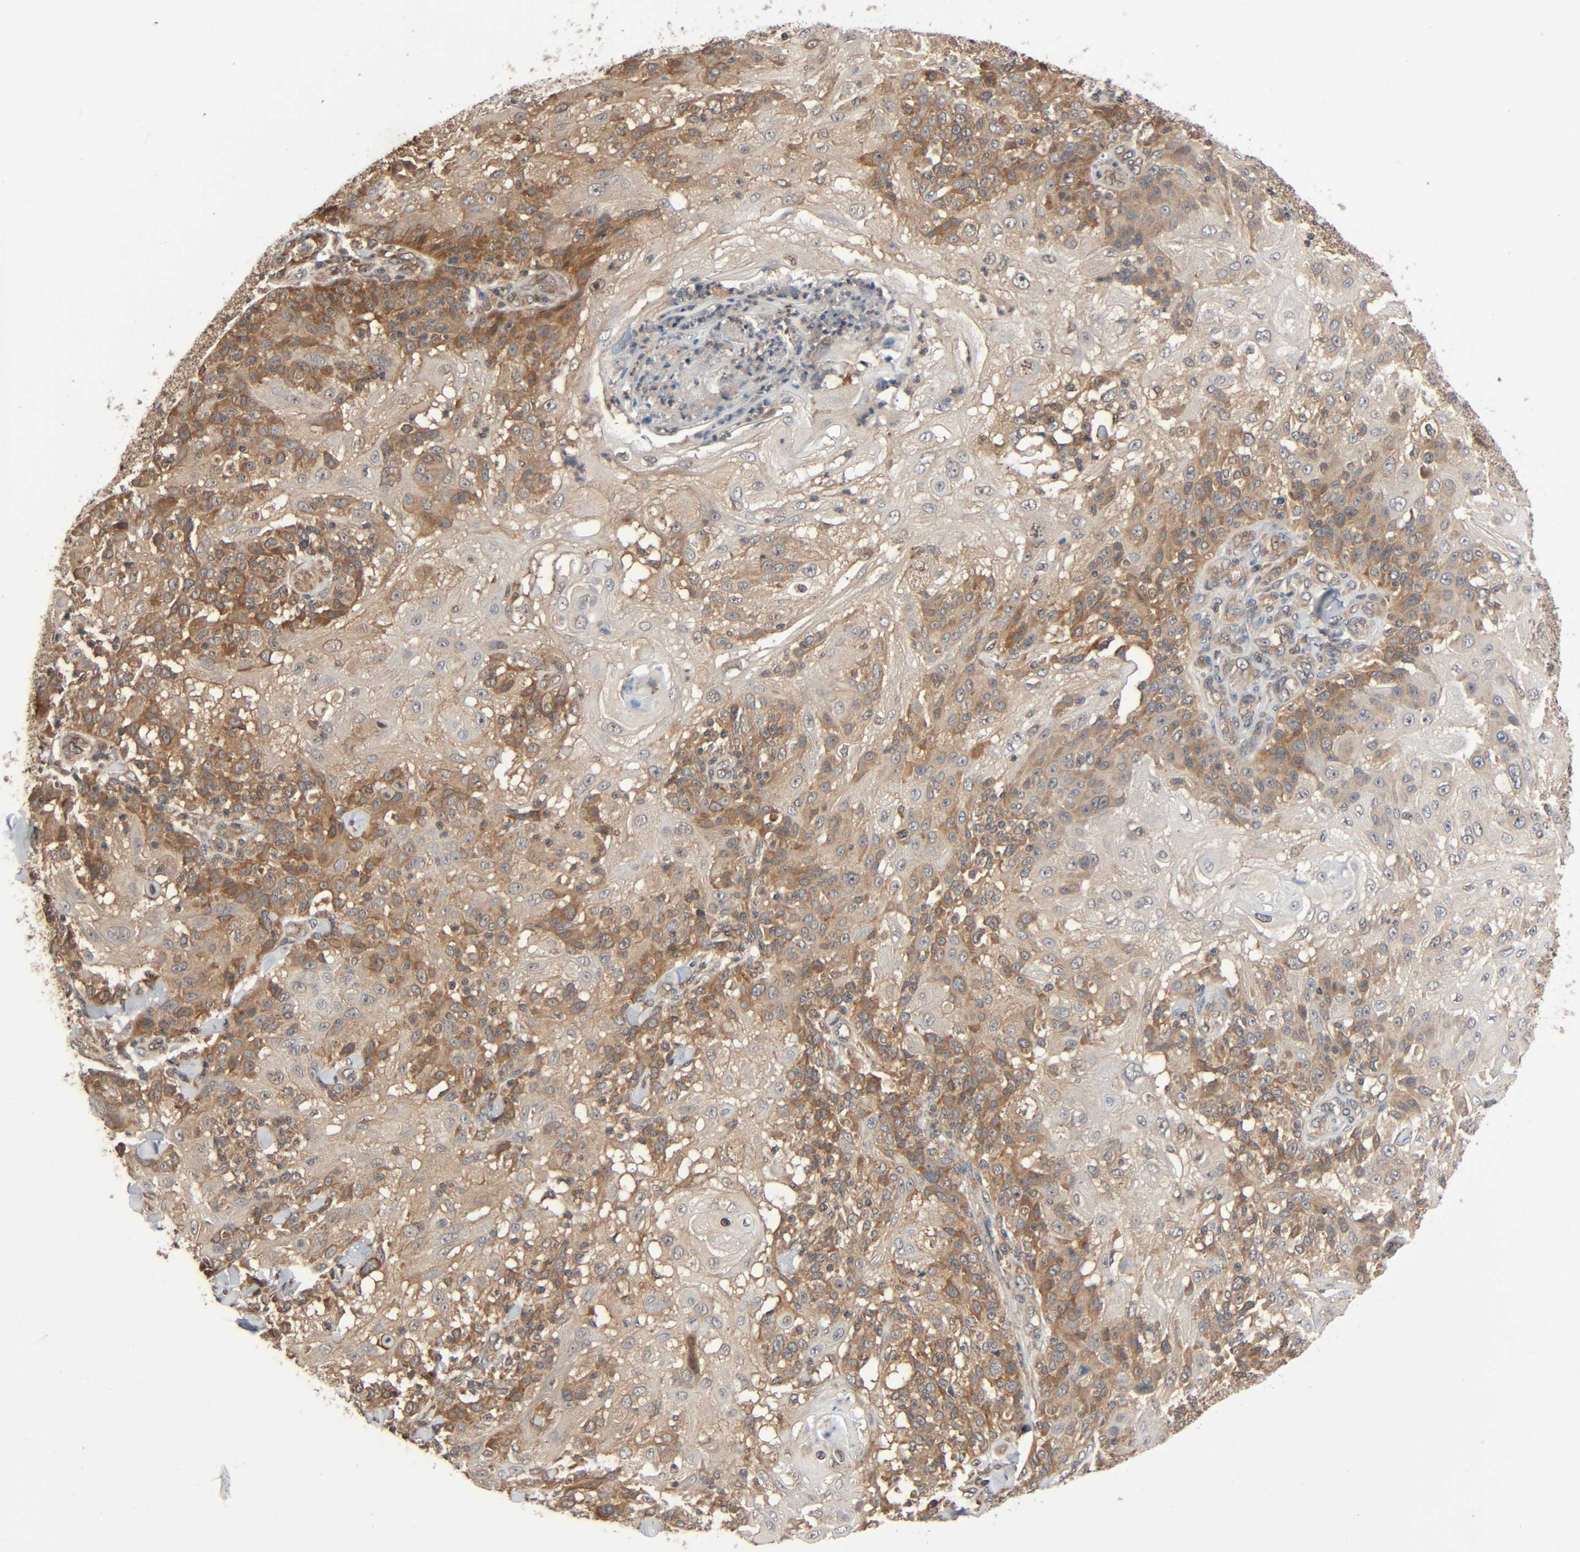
{"staining": {"intensity": "moderate", "quantity": ">75%", "location": "cytoplasmic/membranous"}, "tissue": "skin cancer", "cell_type": "Tumor cells", "image_type": "cancer", "snomed": [{"axis": "morphology", "description": "Normal tissue, NOS"}, {"axis": "morphology", "description": "Squamous cell carcinoma, NOS"}, {"axis": "topography", "description": "Skin"}], "caption": "Immunohistochemical staining of human skin squamous cell carcinoma displays medium levels of moderate cytoplasmic/membranous protein staining in about >75% of tumor cells. (DAB = brown stain, brightfield microscopy at high magnification).", "gene": "PPP2R1B", "patient": {"sex": "female", "age": 83}}